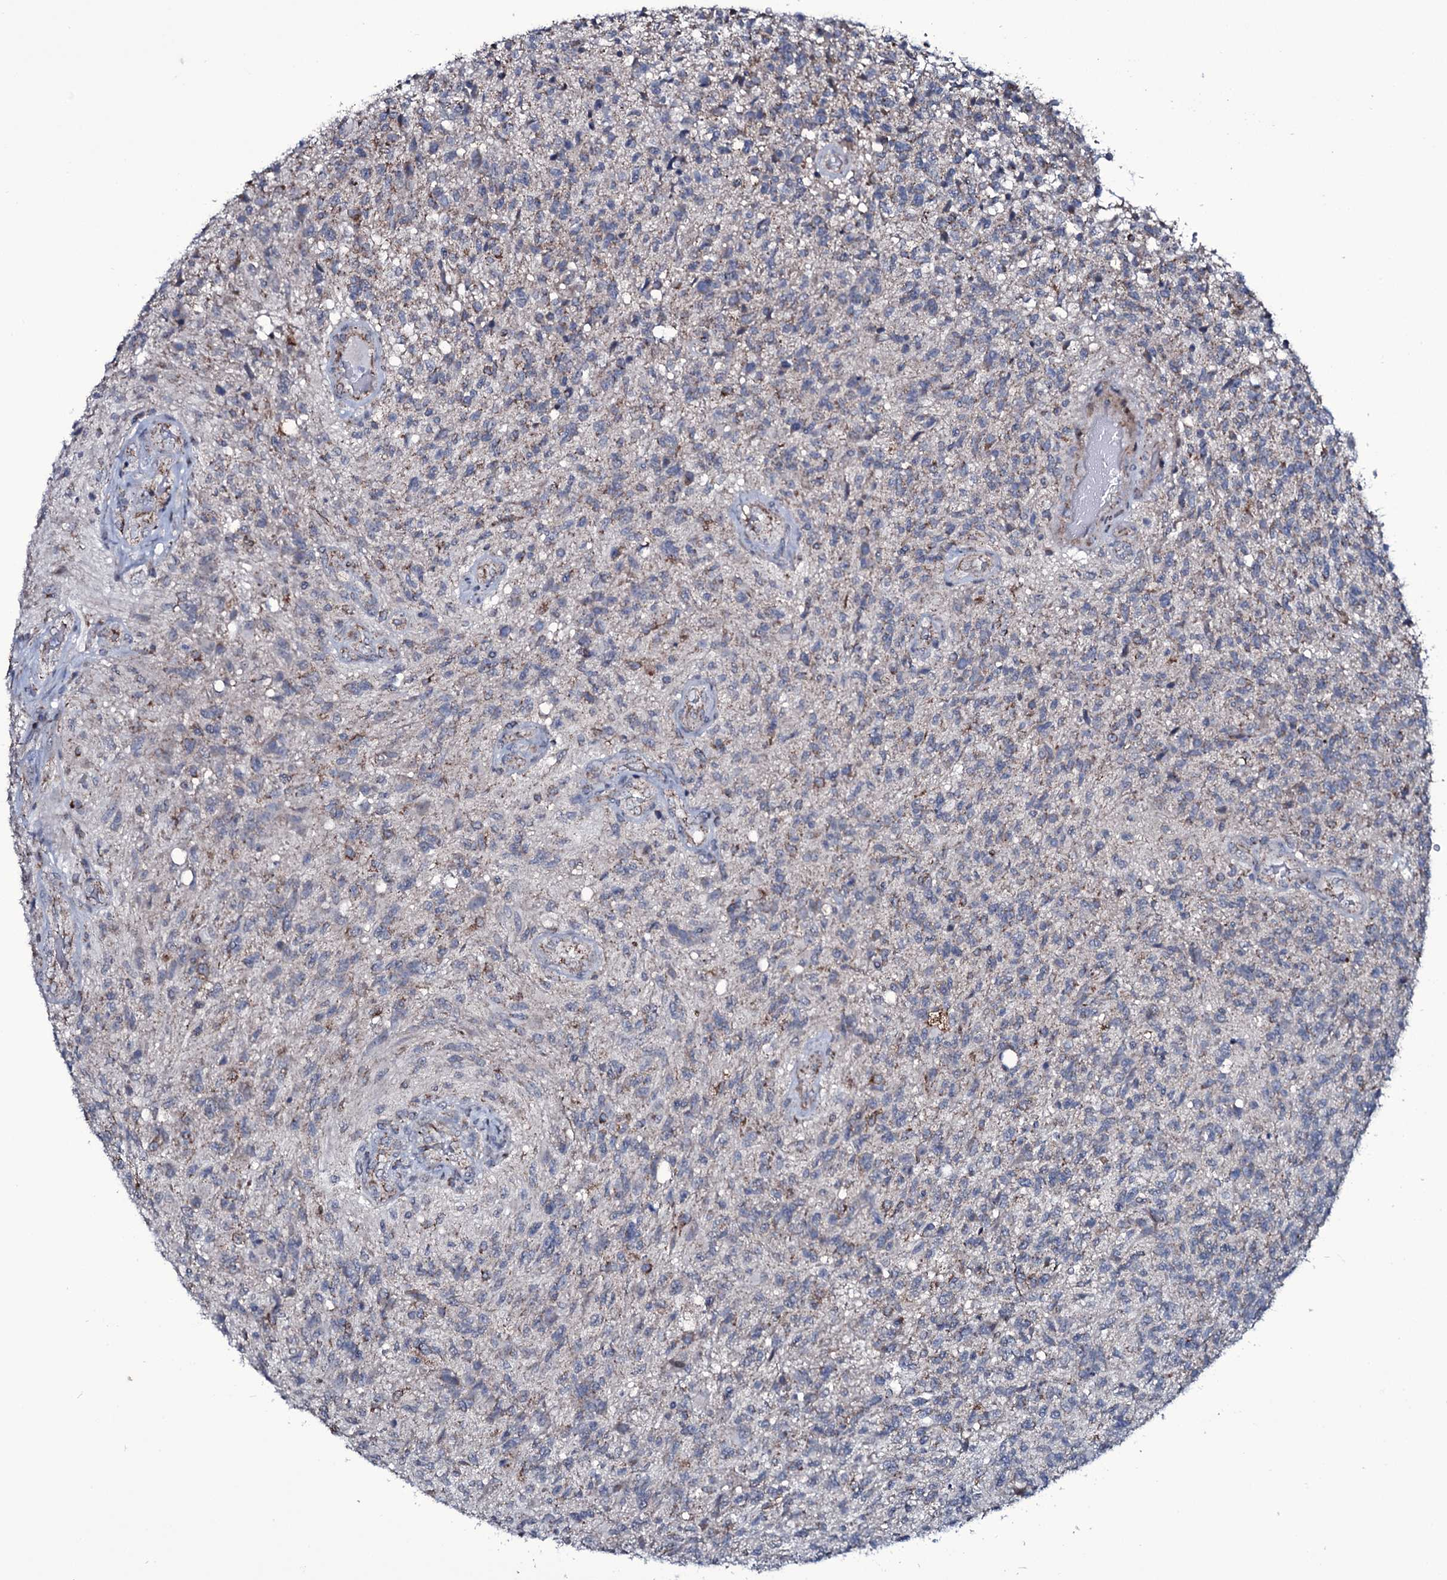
{"staining": {"intensity": "weak", "quantity": "<25%", "location": "cytoplasmic/membranous"}, "tissue": "glioma", "cell_type": "Tumor cells", "image_type": "cancer", "snomed": [{"axis": "morphology", "description": "Glioma, malignant, High grade"}, {"axis": "topography", "description": "Brain"}], "caption": "This photomicrograph is of malignant high-grade glioma stained with immunohistochemistry (IHC) to label a protein in brown with the nuclei are counter-stained blue. There is no expression in tumor cells. The staining is performed using DAB (3,3'-diaminobenzidine) brown chromogen with nuclei counter-stained in using hematoxylin.", "gene": "WIPF3", "patient": {"sex": "male", "age": 56}}